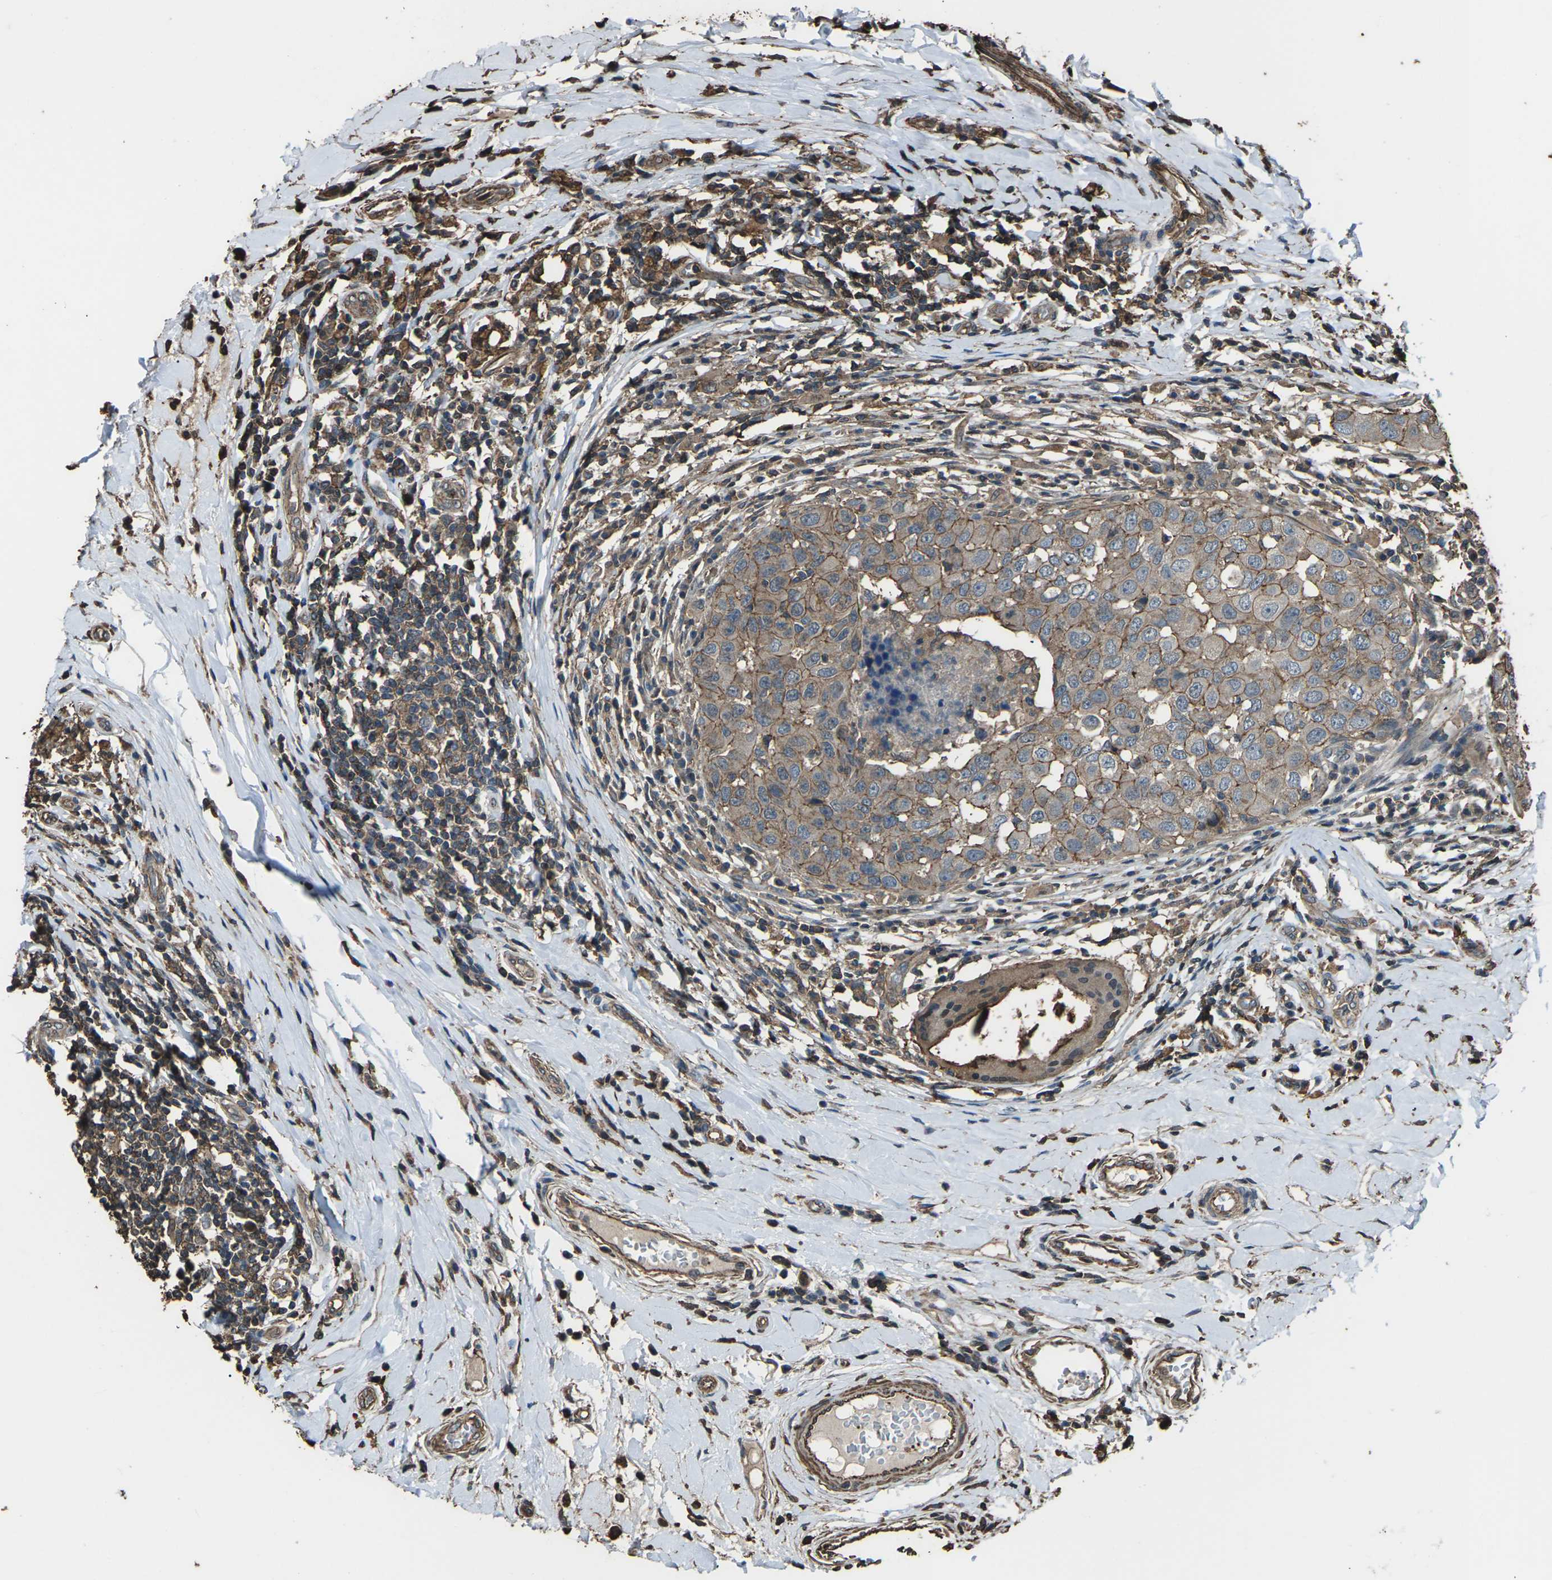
{"staining": {"intensity": "moderate", "quantity": ">75%", "location": "cytoplasmic/membranous"}, "tissue": "breast cancer", "cell_type": "Tumor cells", "image_type": "cancer", "snomed": [{"axis": "morphology", "description": "Duct carcinoma"}, {"axis": "topography", "description": "Breast"}], "caption": "An image of breast cancer stained for a protein displays moderate cytoplasmic/membranous brown staining in tumor cells.", "gene": "DHPS", "patient": {"sex": "female", "age": 27}}